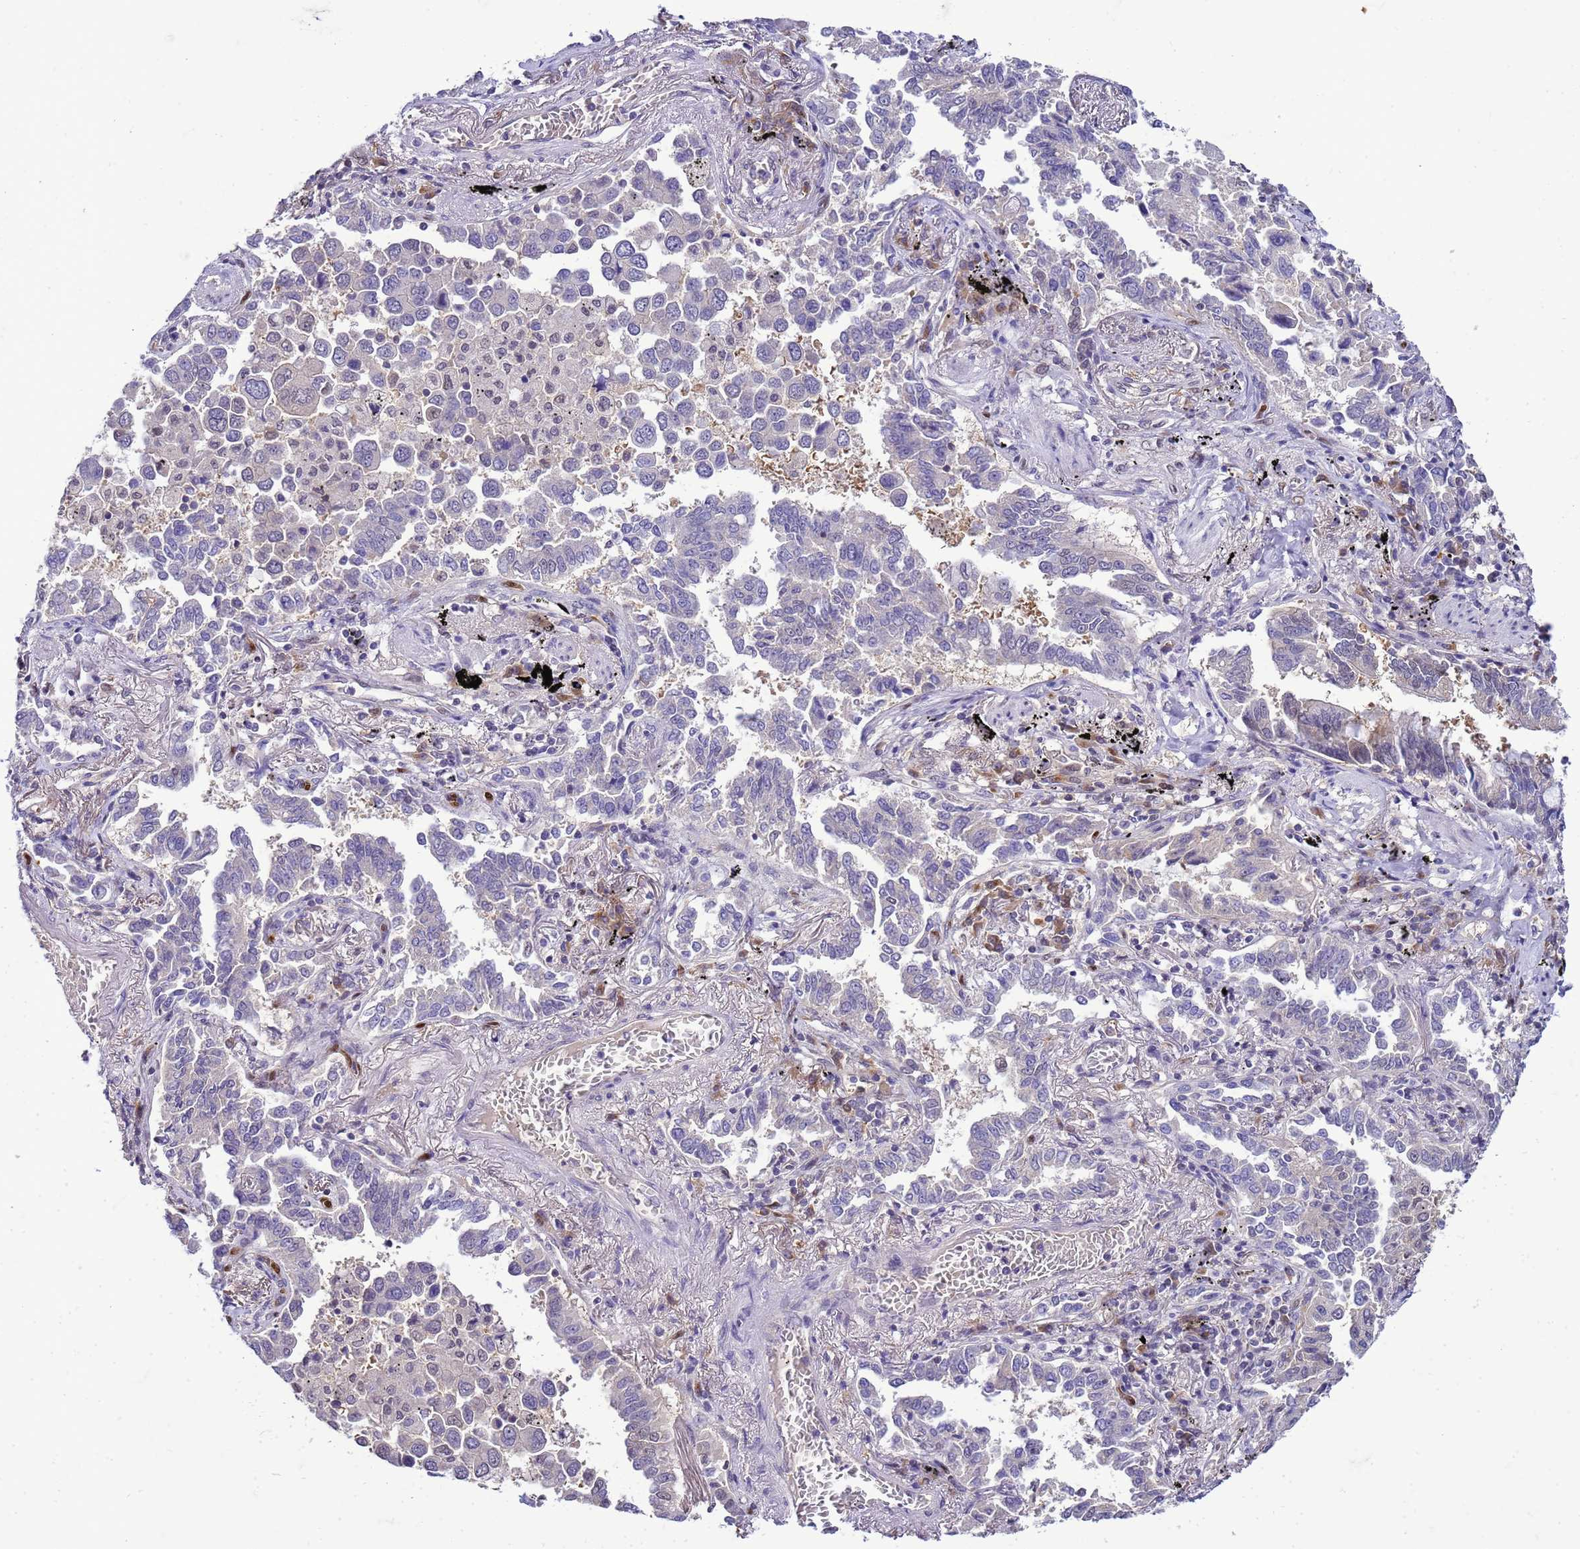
{"staining": {"intensity": "negative", "quantity": "none", "location": "none"}, "tissue": "lung cancer", "cell_type": "Tumor cells", "image_type": "cancer", "snomed": [{"axis": "morphology", "description": "Adenocarcinoma, NOS"}, {"axis": "topography", "description": "Lung"}], "caption": "IHC of human lung cancer (adenocarcinoma) reveals no positivity in tumor cells. Nuclei are stained in blue.", "gene": "DDI2", "patient": {"sex": "male", "age": 67}}